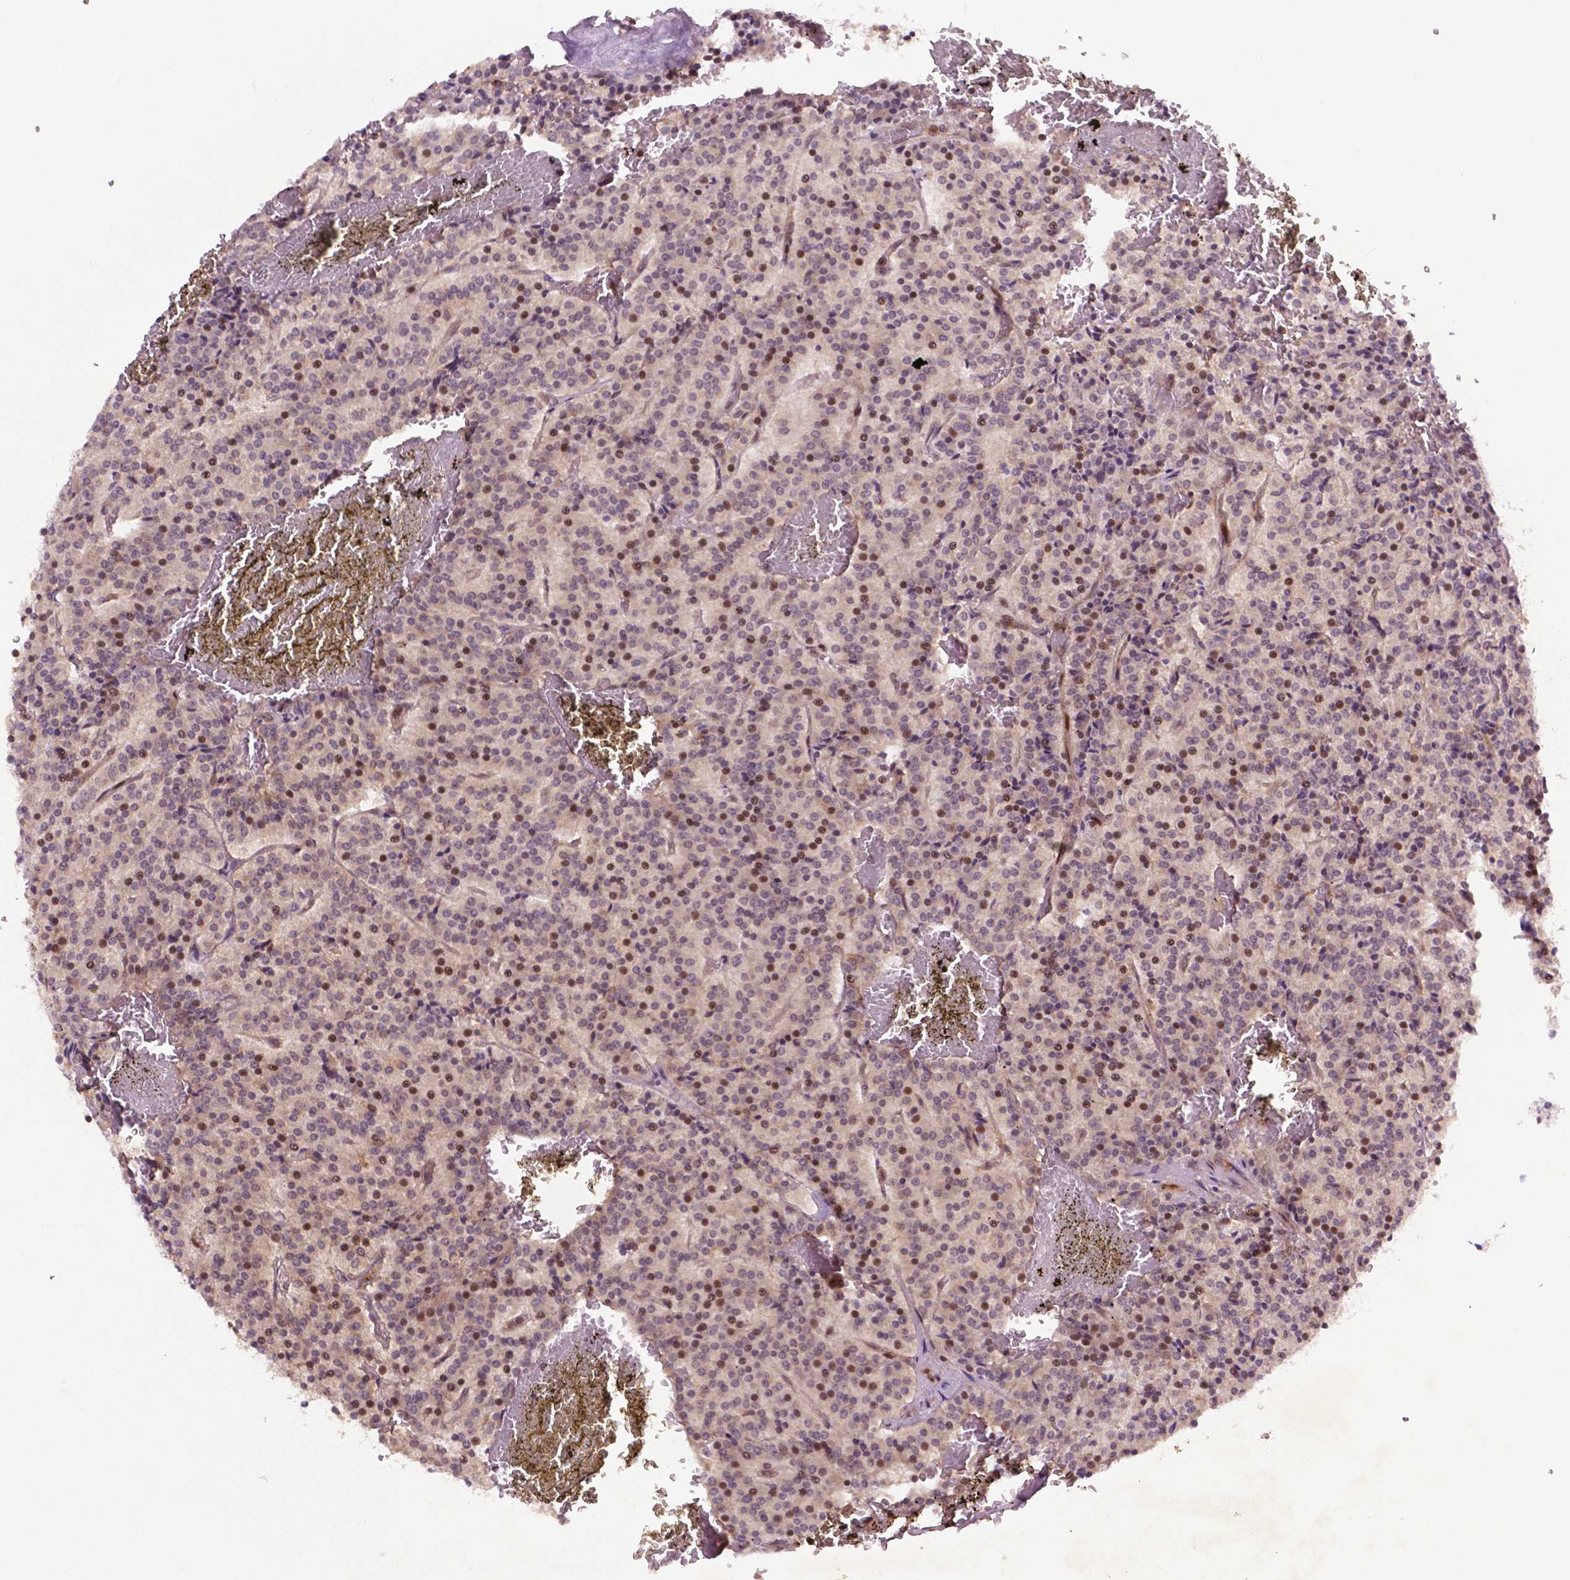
{"staining": {"intensity": "moderate", "quantity": "<25%", "location": "nuclear"}, "tissue": "carcinoid", "cell_type": "Tumor cells", "image_type": "cancer", "snomed": [{"axis": "morphology", "description": "Carcinoid, malignant, NOS"}, {"axis": "topography", "description": "Lung"}], "caption": "Immunohistochemical staining of human malignant carcinoid reveals low levels of moderate nuclear staining in approximately <25% of tumor cells. The staining was performed using DAB (3,3'-diaminobenzidine) to visualize the protein expression in brown, while the nuclei were stained in blue with hematoxylin (Magnification: 20x).", "gene": "TMX2", "patient": {"sex": "male", "age": 70}}